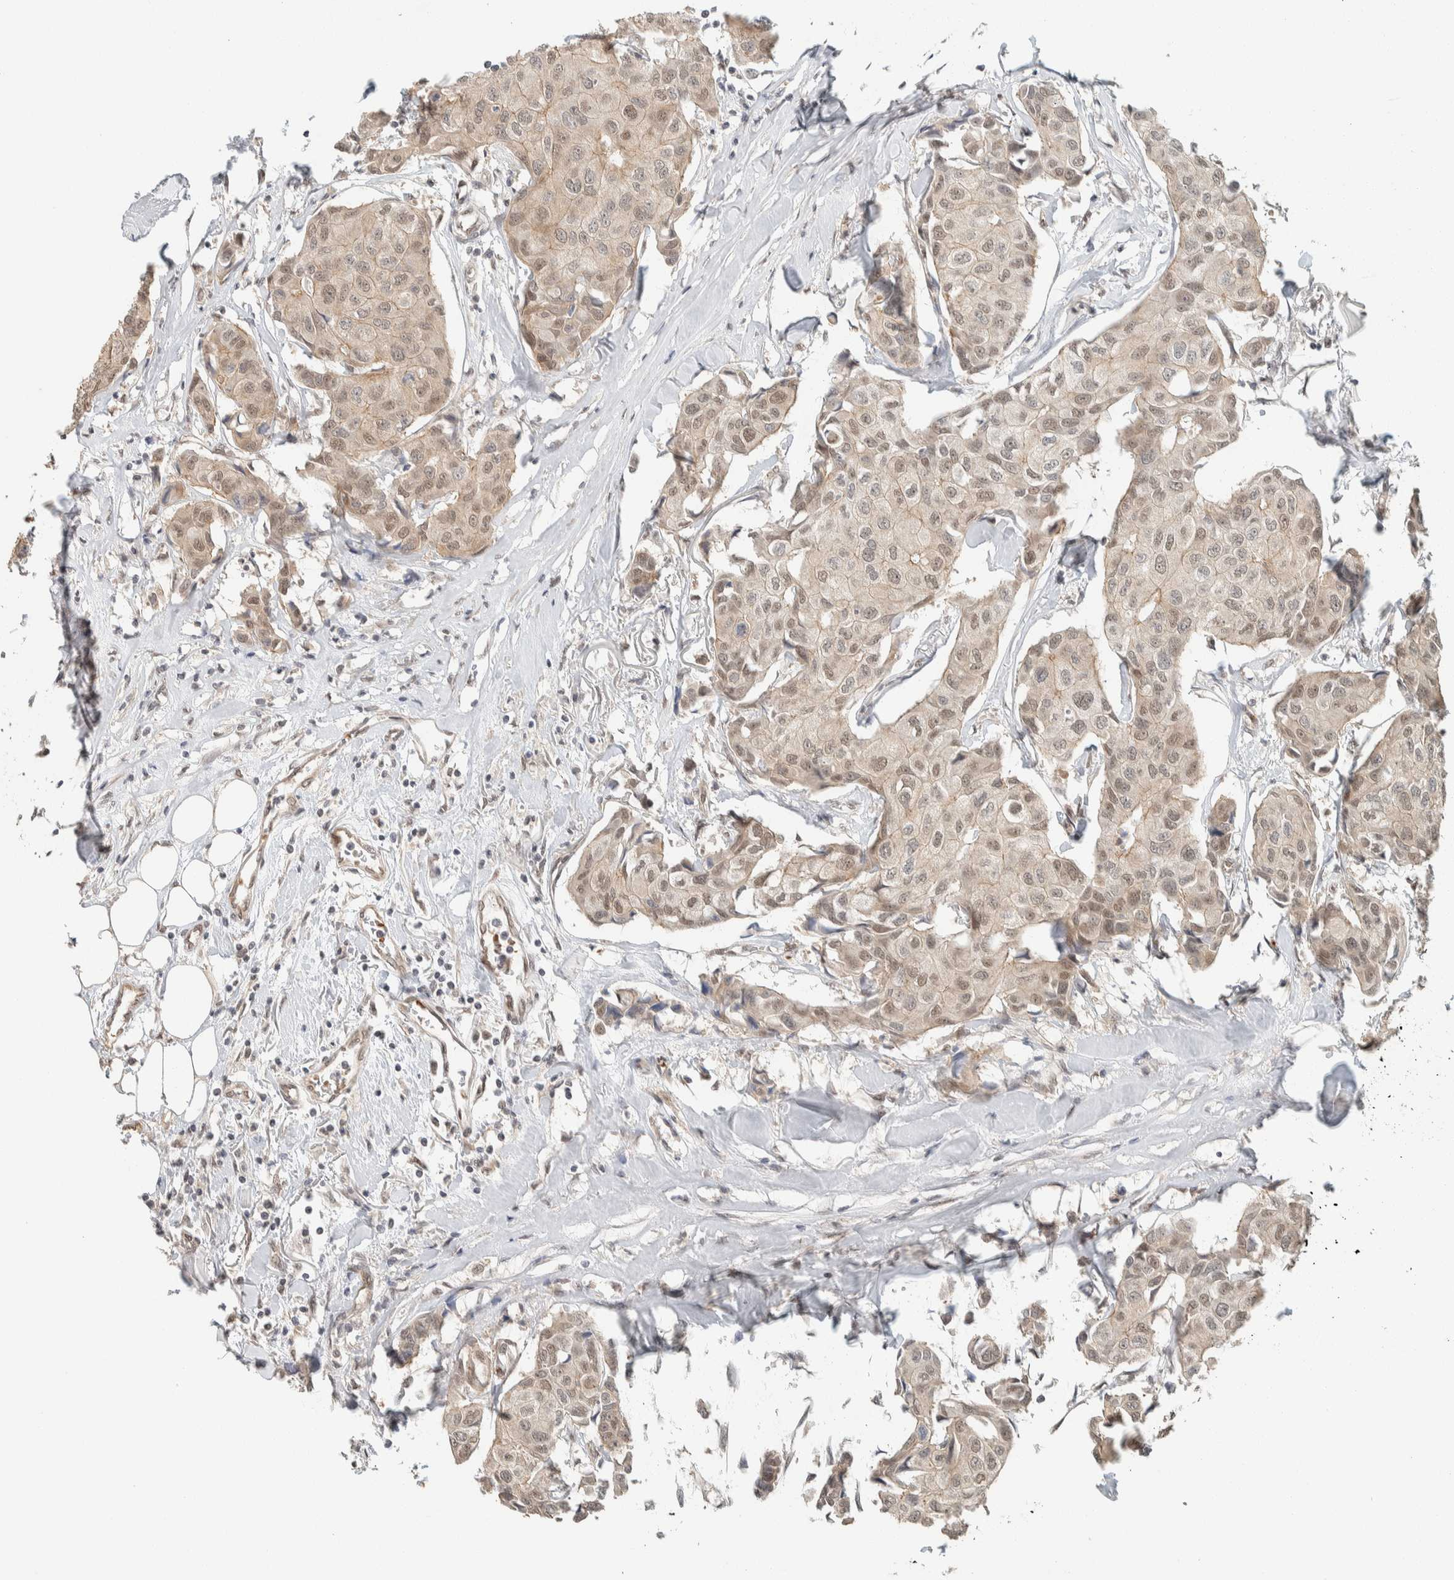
{"staining": {"intensity": "weak", "quantity": ">75%", "location": "cytoplasmic/membranous,nuclear"}, "tissue": "breast cancer", "cell_type": "Tumor cells", "image_type": "cancer", "snomed": [{"axis": "morphology", "description": "Duct carcinoma"}, {"axis": "topography", "description": "Breast"}], "caption": "Immunohistochemical staining of human breast cancer displays weak cytoplasmic/membranous and nuclear protein positivity in approximately >75% of tumor cells. Nuclei are stained in blue.", "gene": "ZBTB2", "patient": {"sex": "female", "age": 80}}